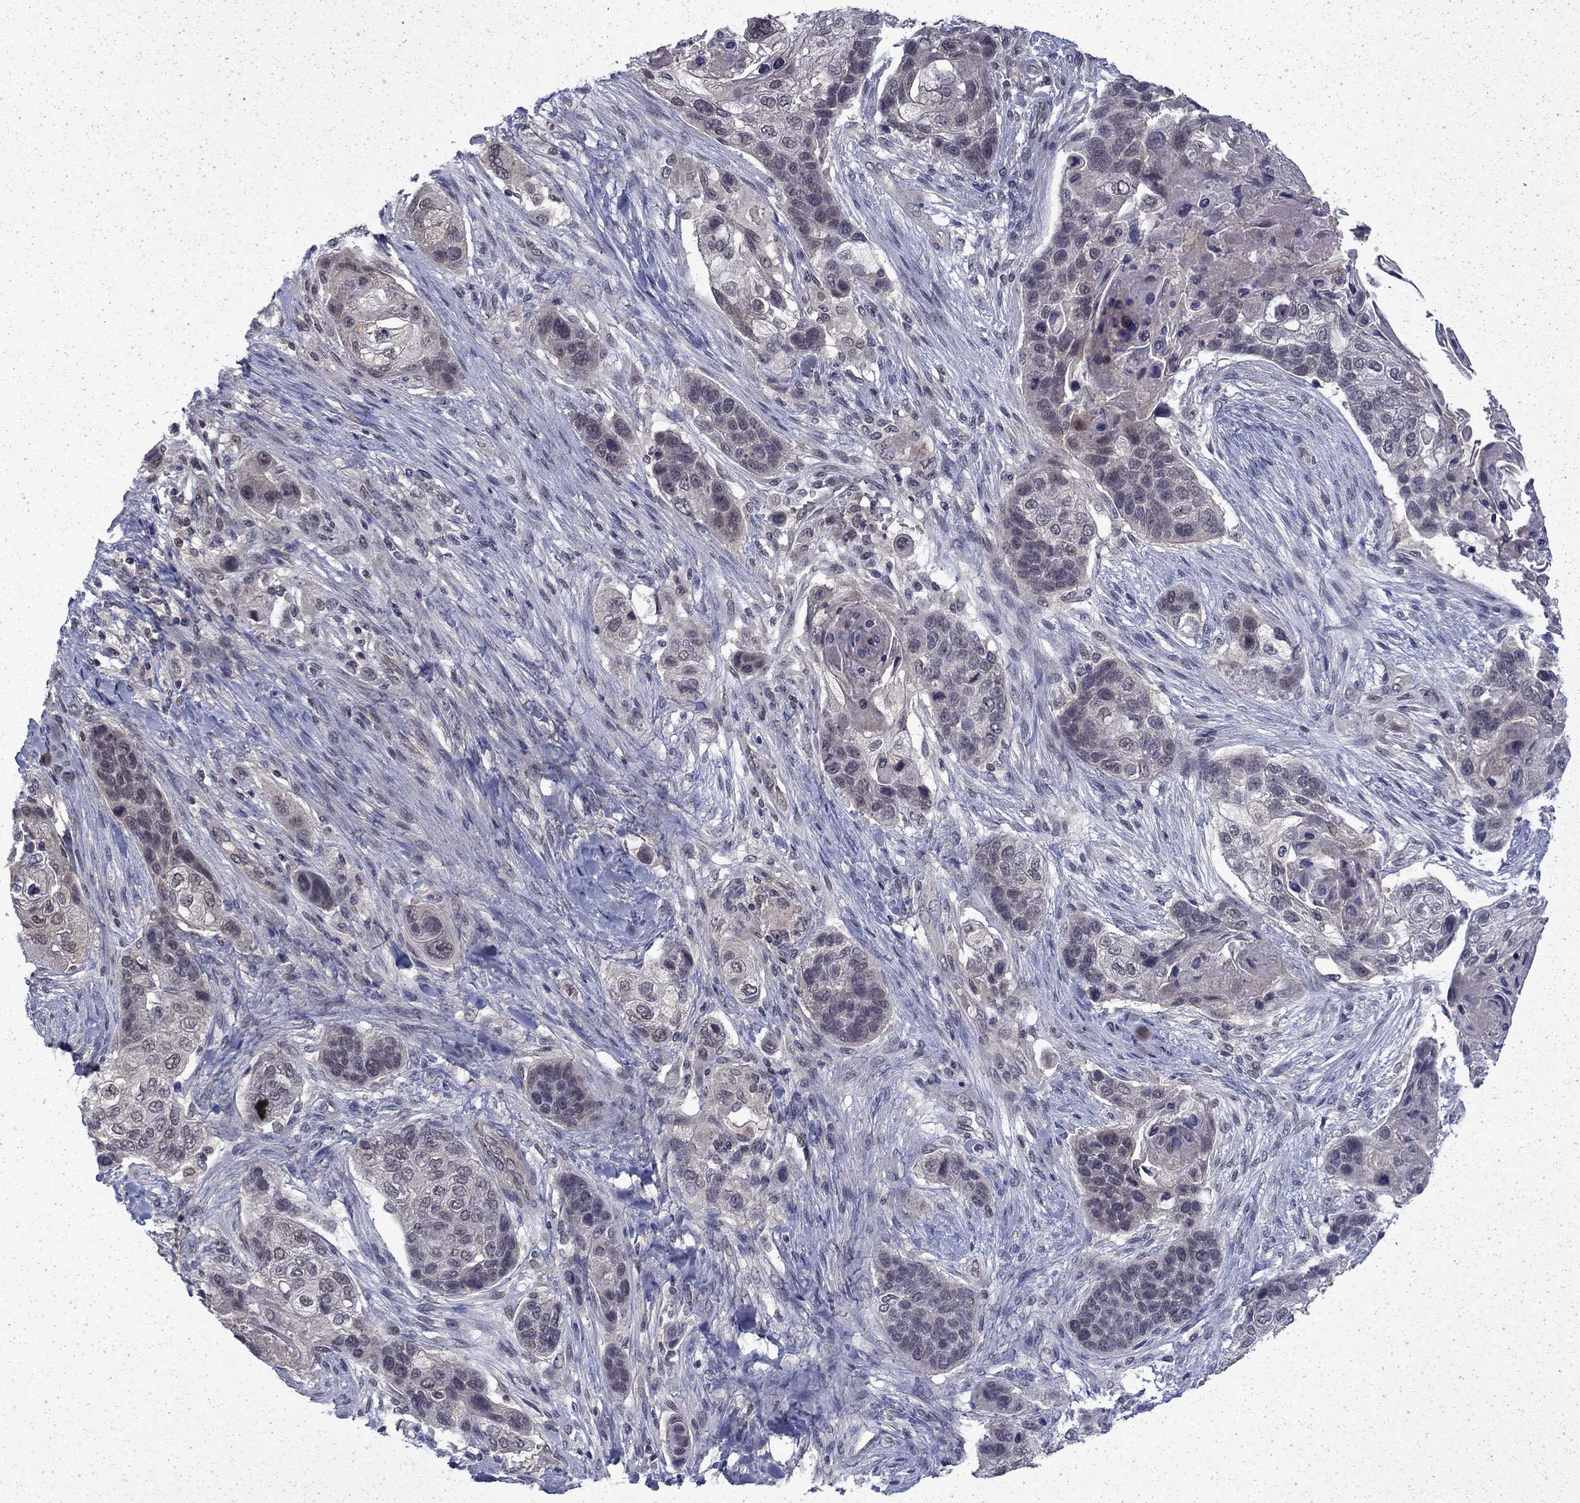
{"staining": {"intensity": "negative", "quantity": "none", "location": "none"}, "tissue": "lung cancer", "cell_type": "Tumor cells", "image_type": "cancer", "snomed": [{"axis": "morphology", "description": "Squamous cell carcinoma, NOS"}, {"axis": "topography", "description": "Lung"}], "caption": "Immunohistochemistry (IHC) photomicrograph of human lung cancer stained for a protein (brown), which exhibits no staining in tumor cells.", "gene": "CHAT", "patient": {"sex": "male", "age": 69}}